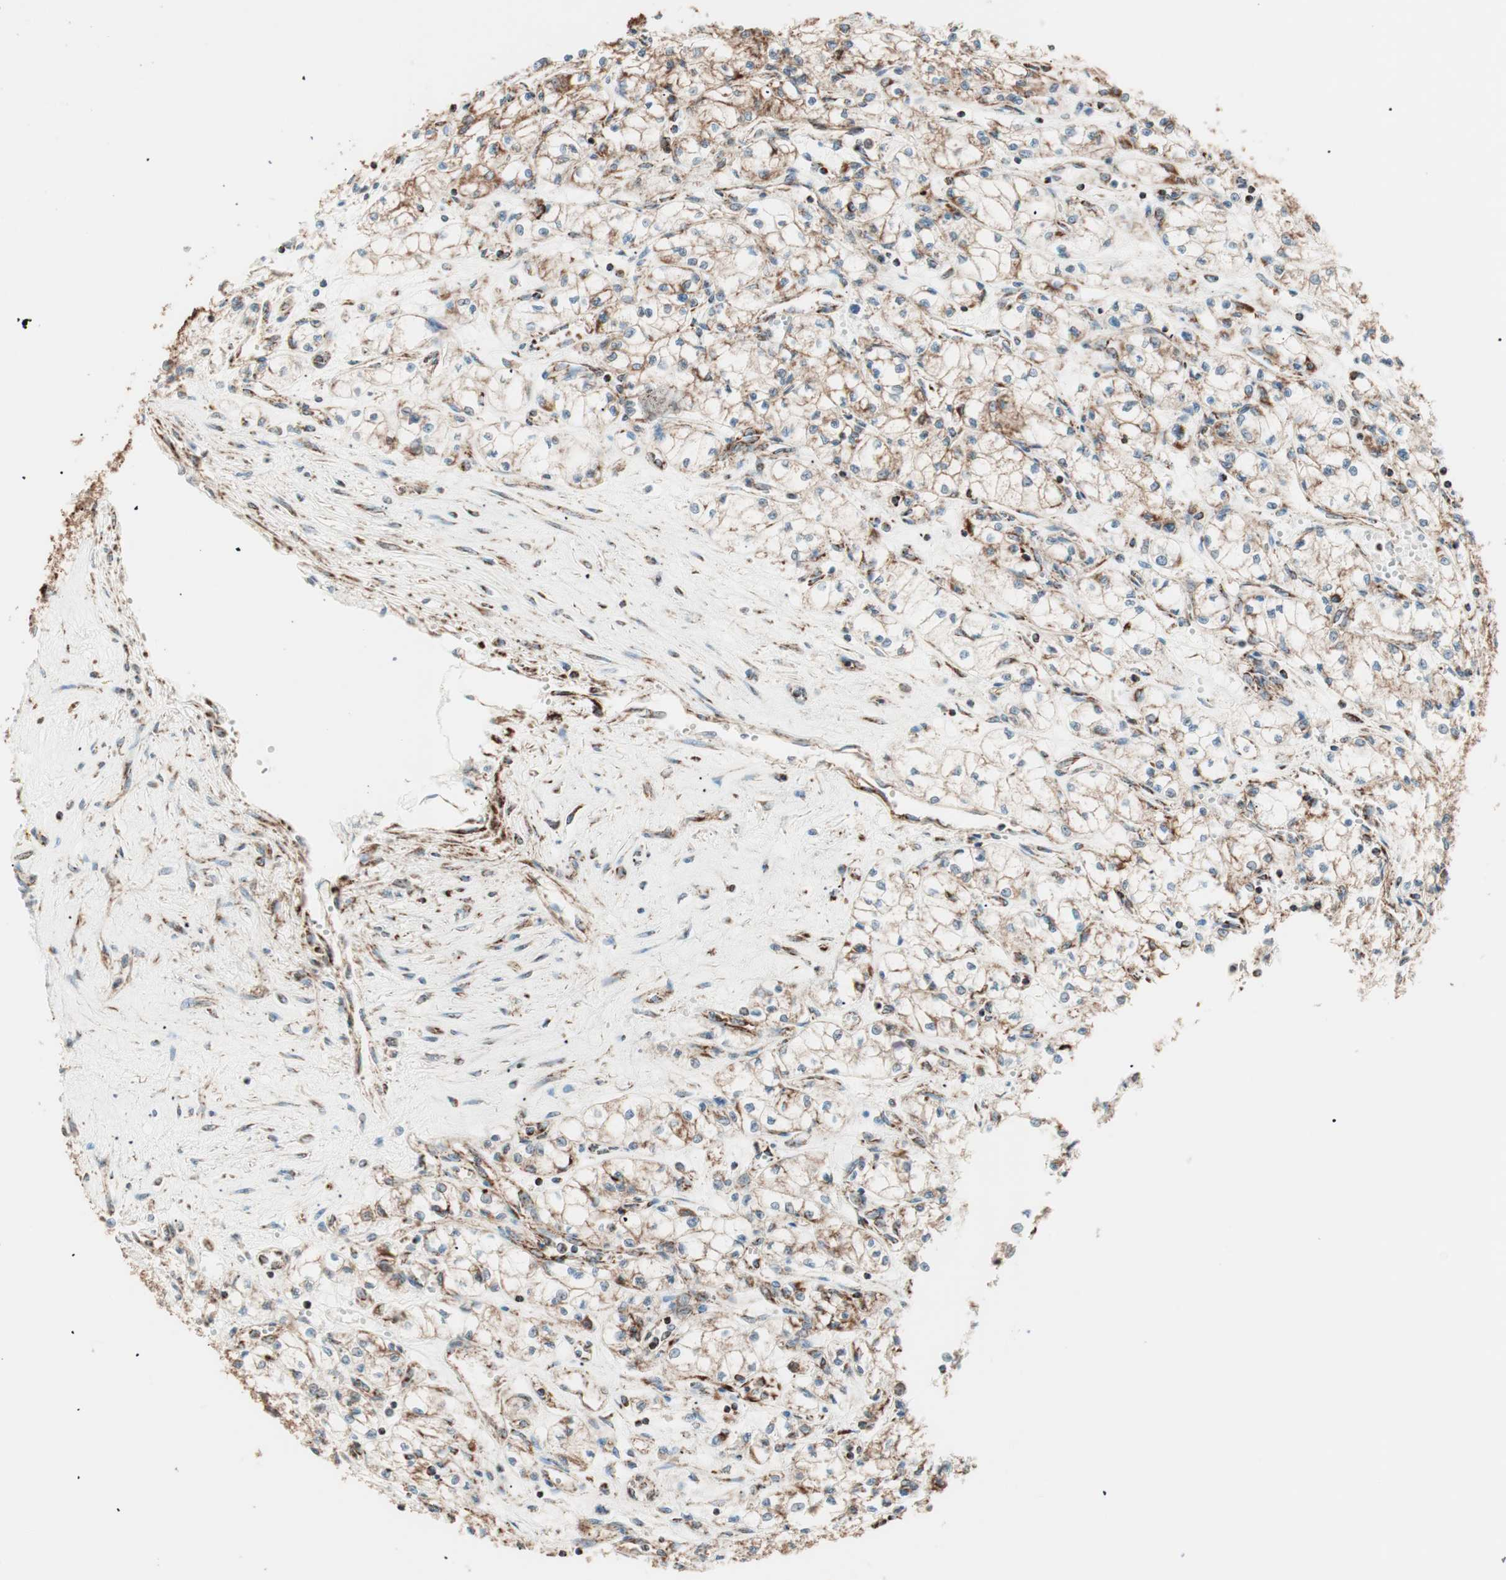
{"staining": {"intensity": "moderate", "quantity": ">75%", "location": "cytoplasmic/membranous"}, "tissue": "renal cancer", "cell_type": "Tumor cells", "image_type": "cancer", "snomed": [{"axis": "morphology", "description": "Normal tissue, NOS"}, {"axis": "morphology", "description": "Adenocarcinoma, NOS"}, {"axis": "topography", "description": "Kidney"}], "caption": "Tumor cells reveal medium levels of moderate cytoplasmic/membranous staining in about >75% of cells in renal cancer (adenocarcinoma). The protein of interest is stained brown, and the nuclei are stained in blue (DAB IHC with brightfield microscopy, high magnification).", "gene": "TOMM22", "patient": {"sex": "male", "age": 59}}